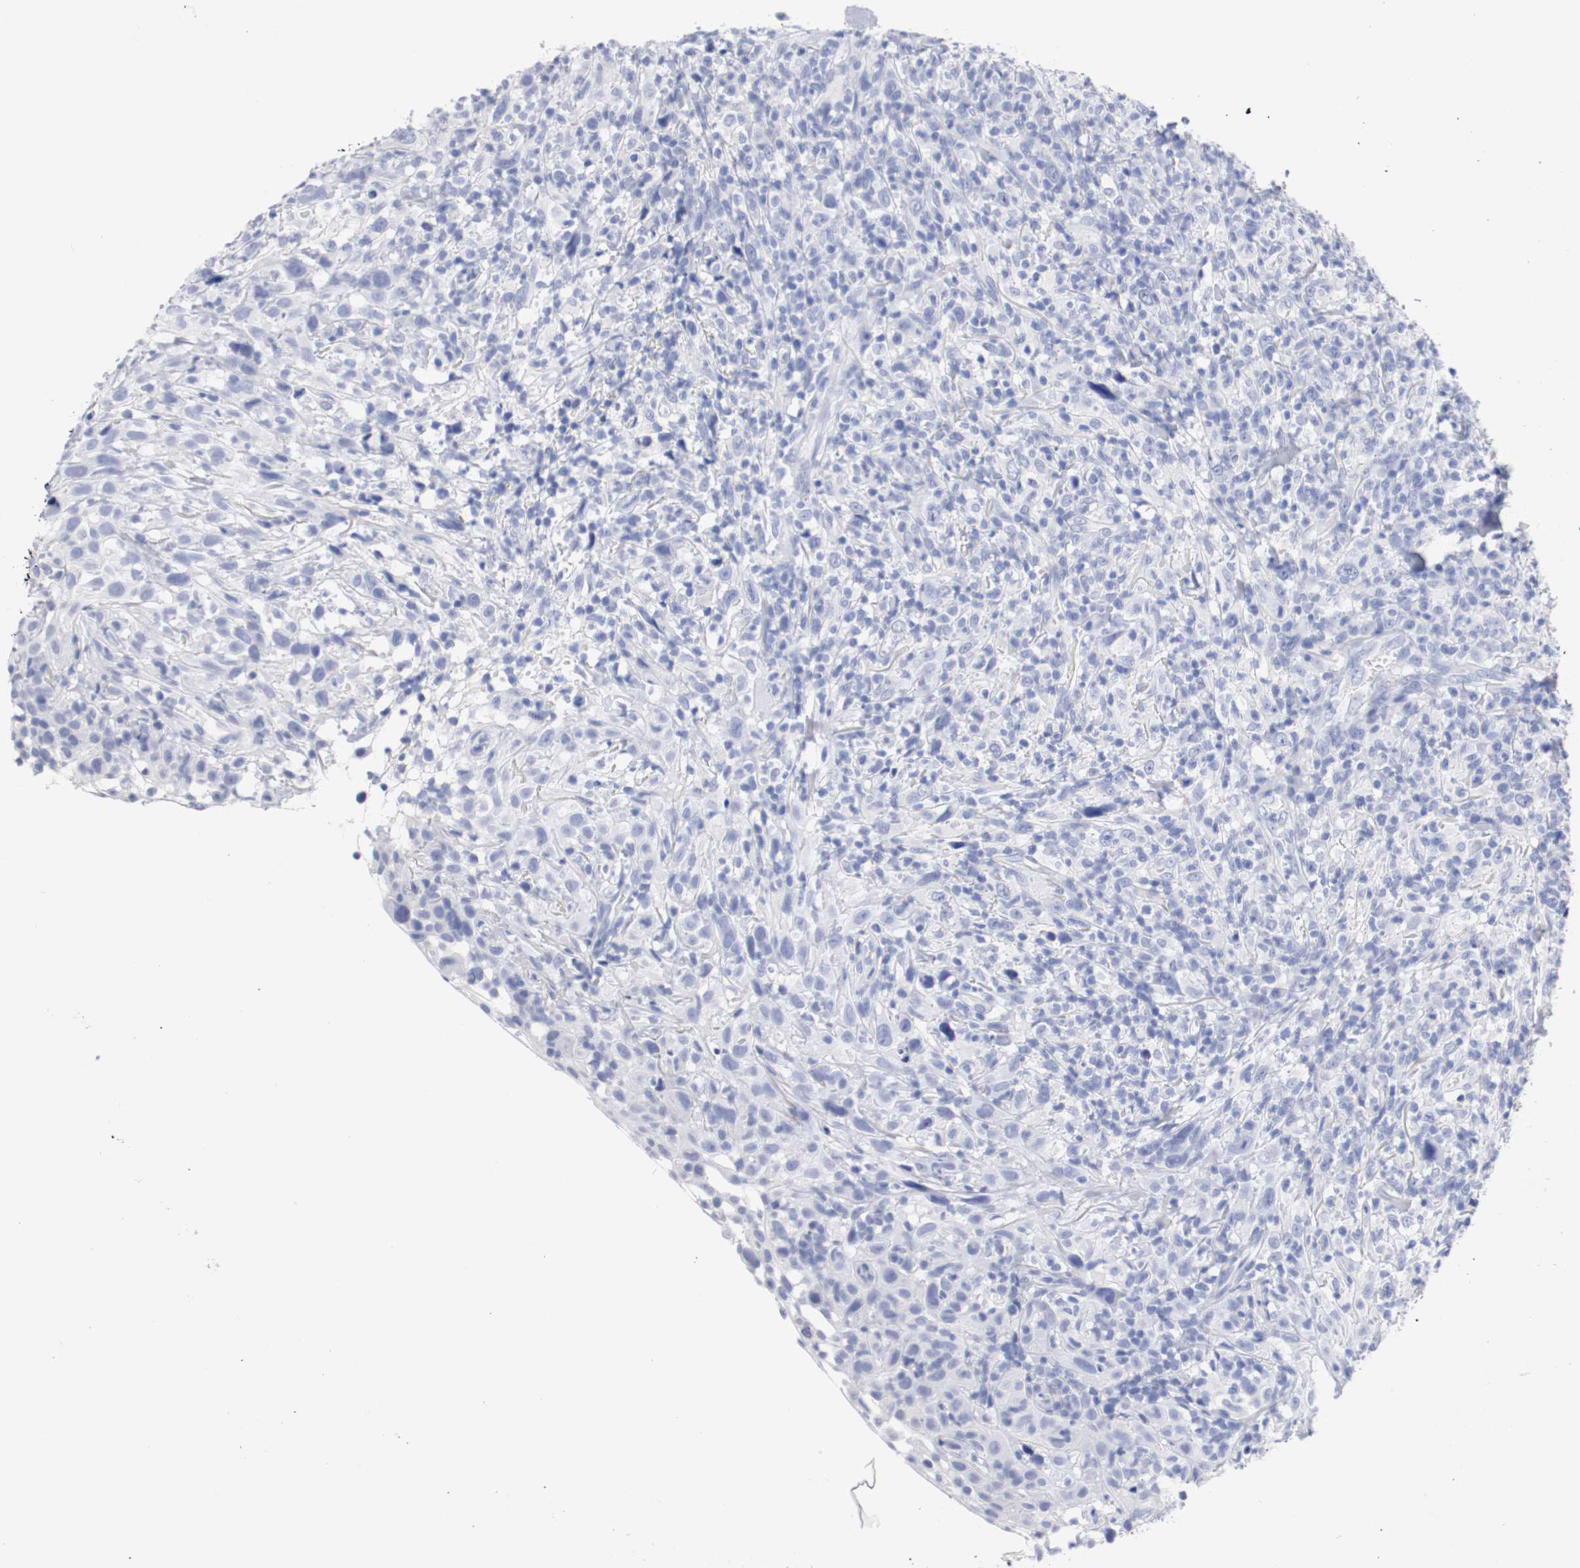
{"staining": {"intensity": "negative", "quantity": "none", "location": "none"}, "tissue": "thyroid cancer", "cell_type": "Tumor cells", "image_type": "cancer", "snomed": [{"axis": "morphology", "description": "Carcinoma, NOS"}, {"axis": "topography", "description": "Thyroid gland"}], "caption": "DAB immunohistochemical staining of thyroid cancer (carcinoma) reveals no significant expression in tumor cells. (Immunohistochemistry (ihc), brightfield microscopy, high magnification).", "gene": "GAD1", "patient": {"sex": "female", "age": 77}}